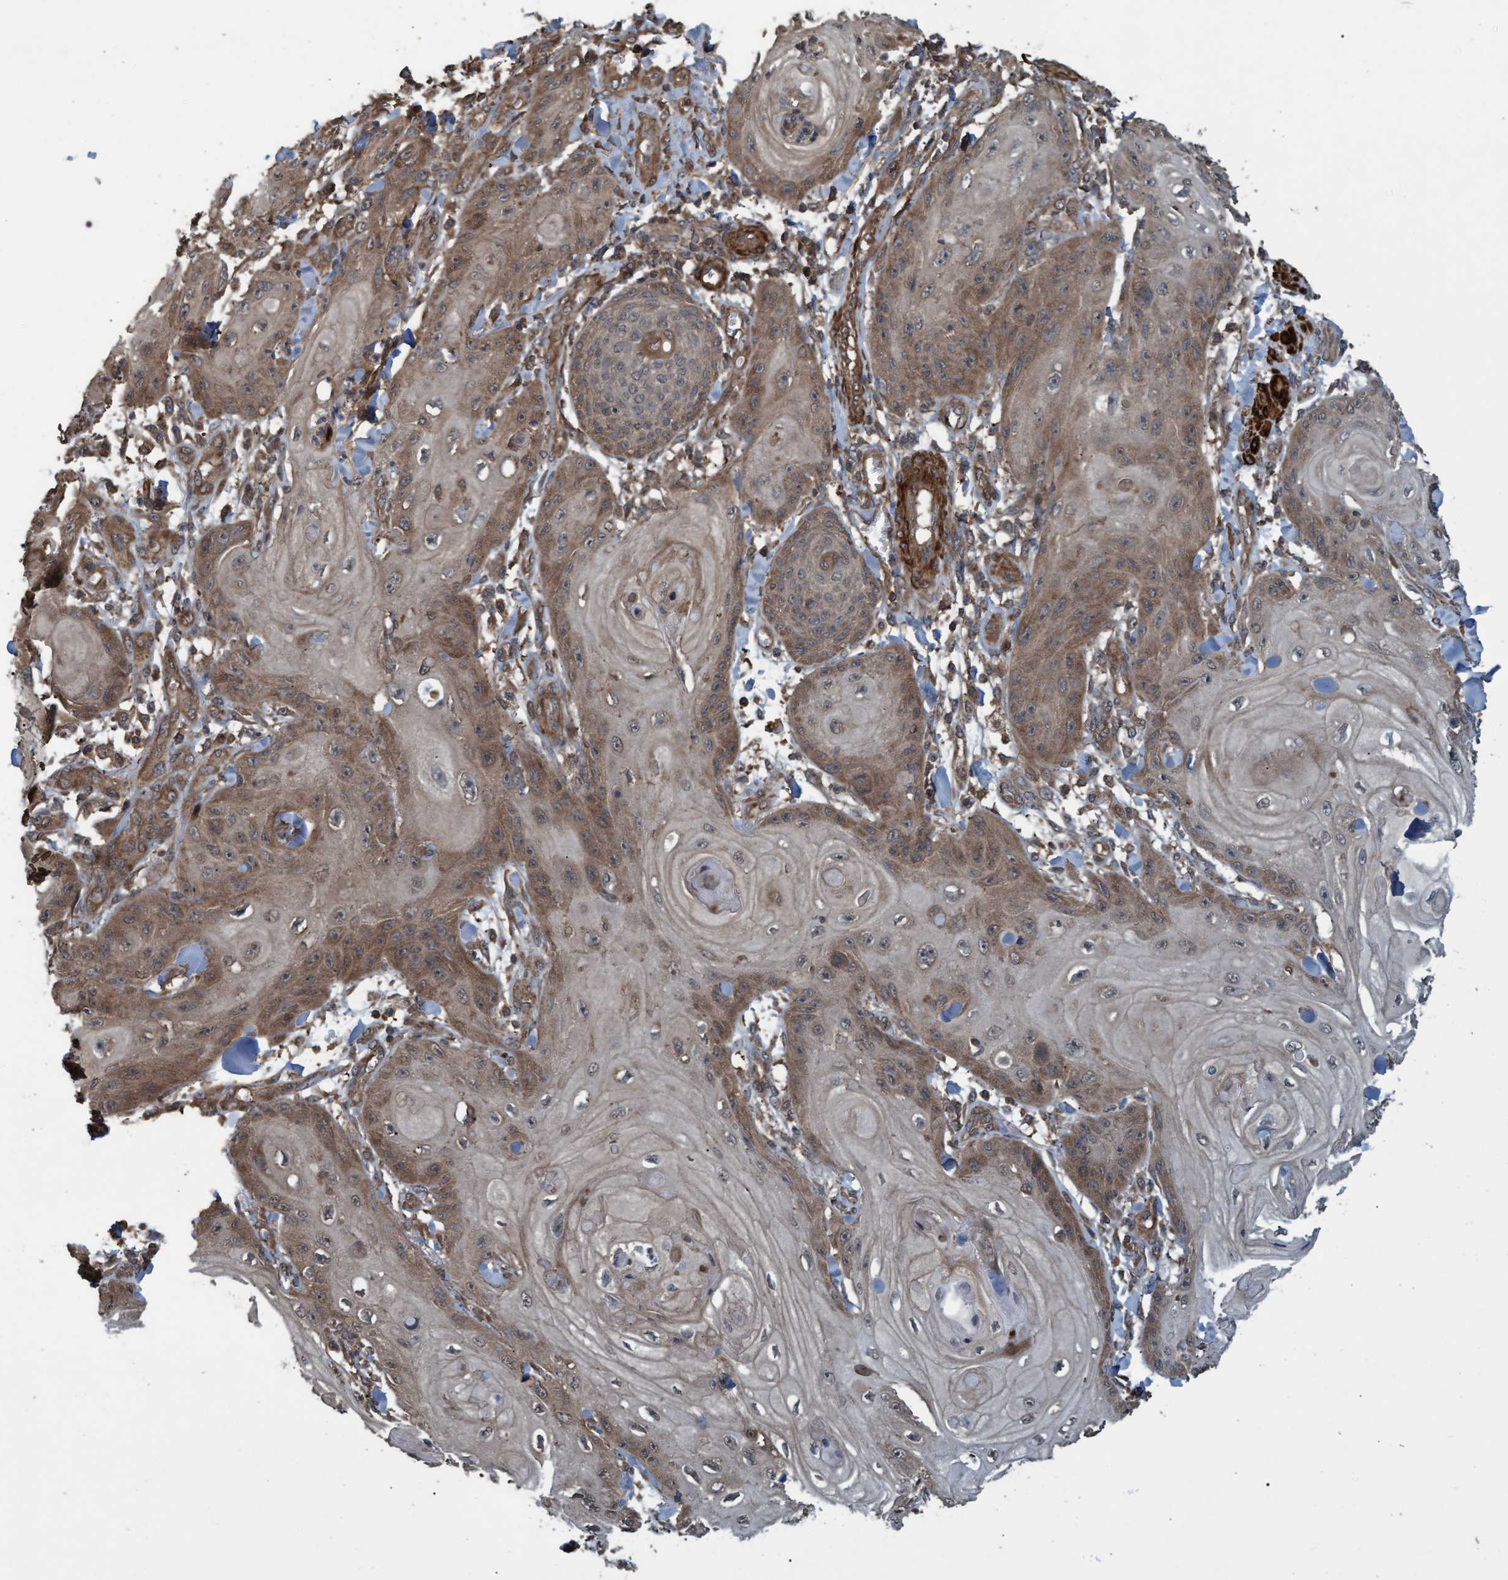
{"staining": {"intensity": "moderate", "quantity": "25%-75%", "location": "cytoplasmic/membranous"}, "tissue": "skin cancer", "cell_type": "Tumor cells", "image_type": "cancer", "snomed": [{"axis": "morphology", "description": "Squamous cell carcinoma, NOS"}, {"axis": "topography", "description": "Skin"}], "caption": "Human skin squamous cell carcinoma stained for a protein (brown) exhibits moderate cytoplasmic/membranous positive positivity in approximately 25%-75% of tumor cells.", "gene": "GGT6", "patient": {"sex": "male", "age": 74}}